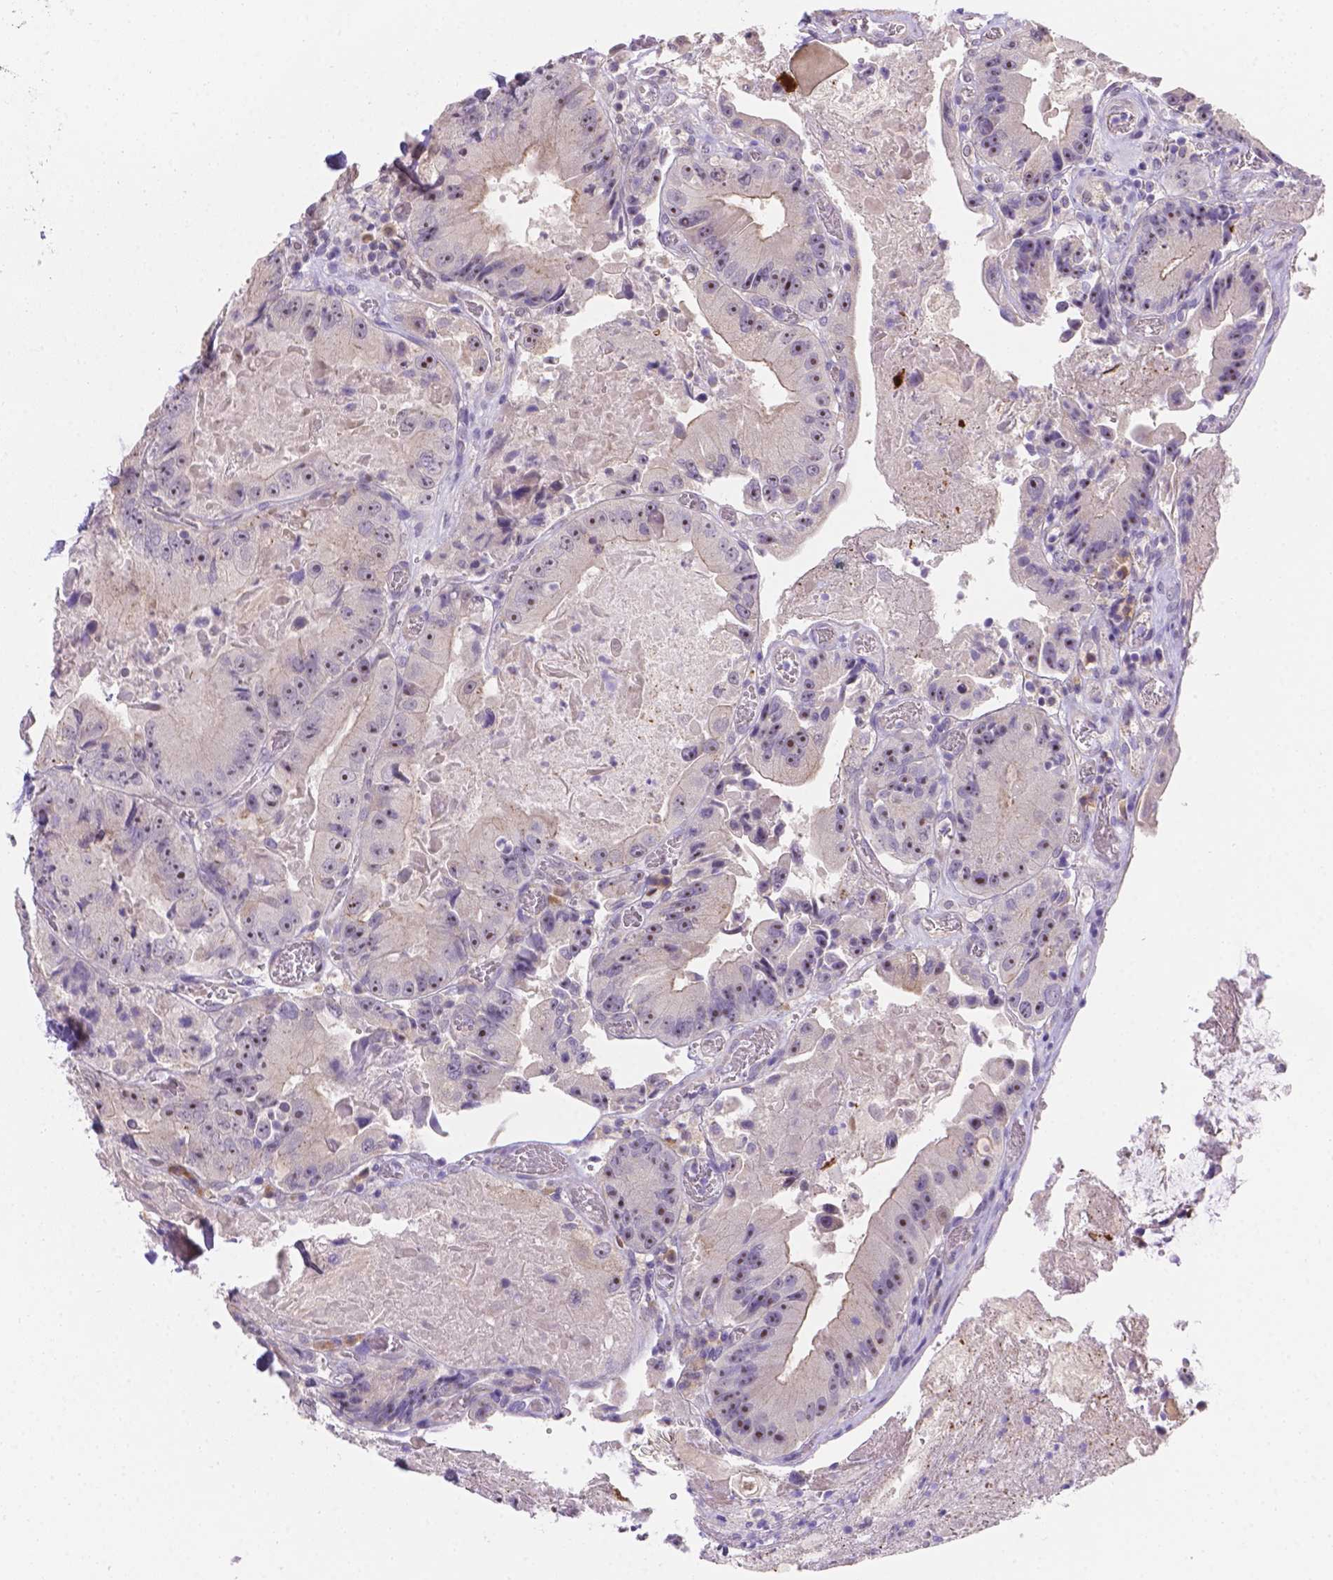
{"staining": {"intensity": "negative", "quantity": "none", "location": "none"}, "tissue": "colorectal cancer", "cell_type": "Tumor cells", "image_type": "cancer", "snomed": [{"axis": "morphology", "description": "Adenocarcinoma, NOS"}, {"axis": "topography", "description": "Colon"}], "caption": "IHC image of colorectal cancer (adenocarcinoma) stained for a protein (brown), which displays no expression in tumor cells.", "gene": "CD96", "patient": {"sex": "female", "age": 86}}